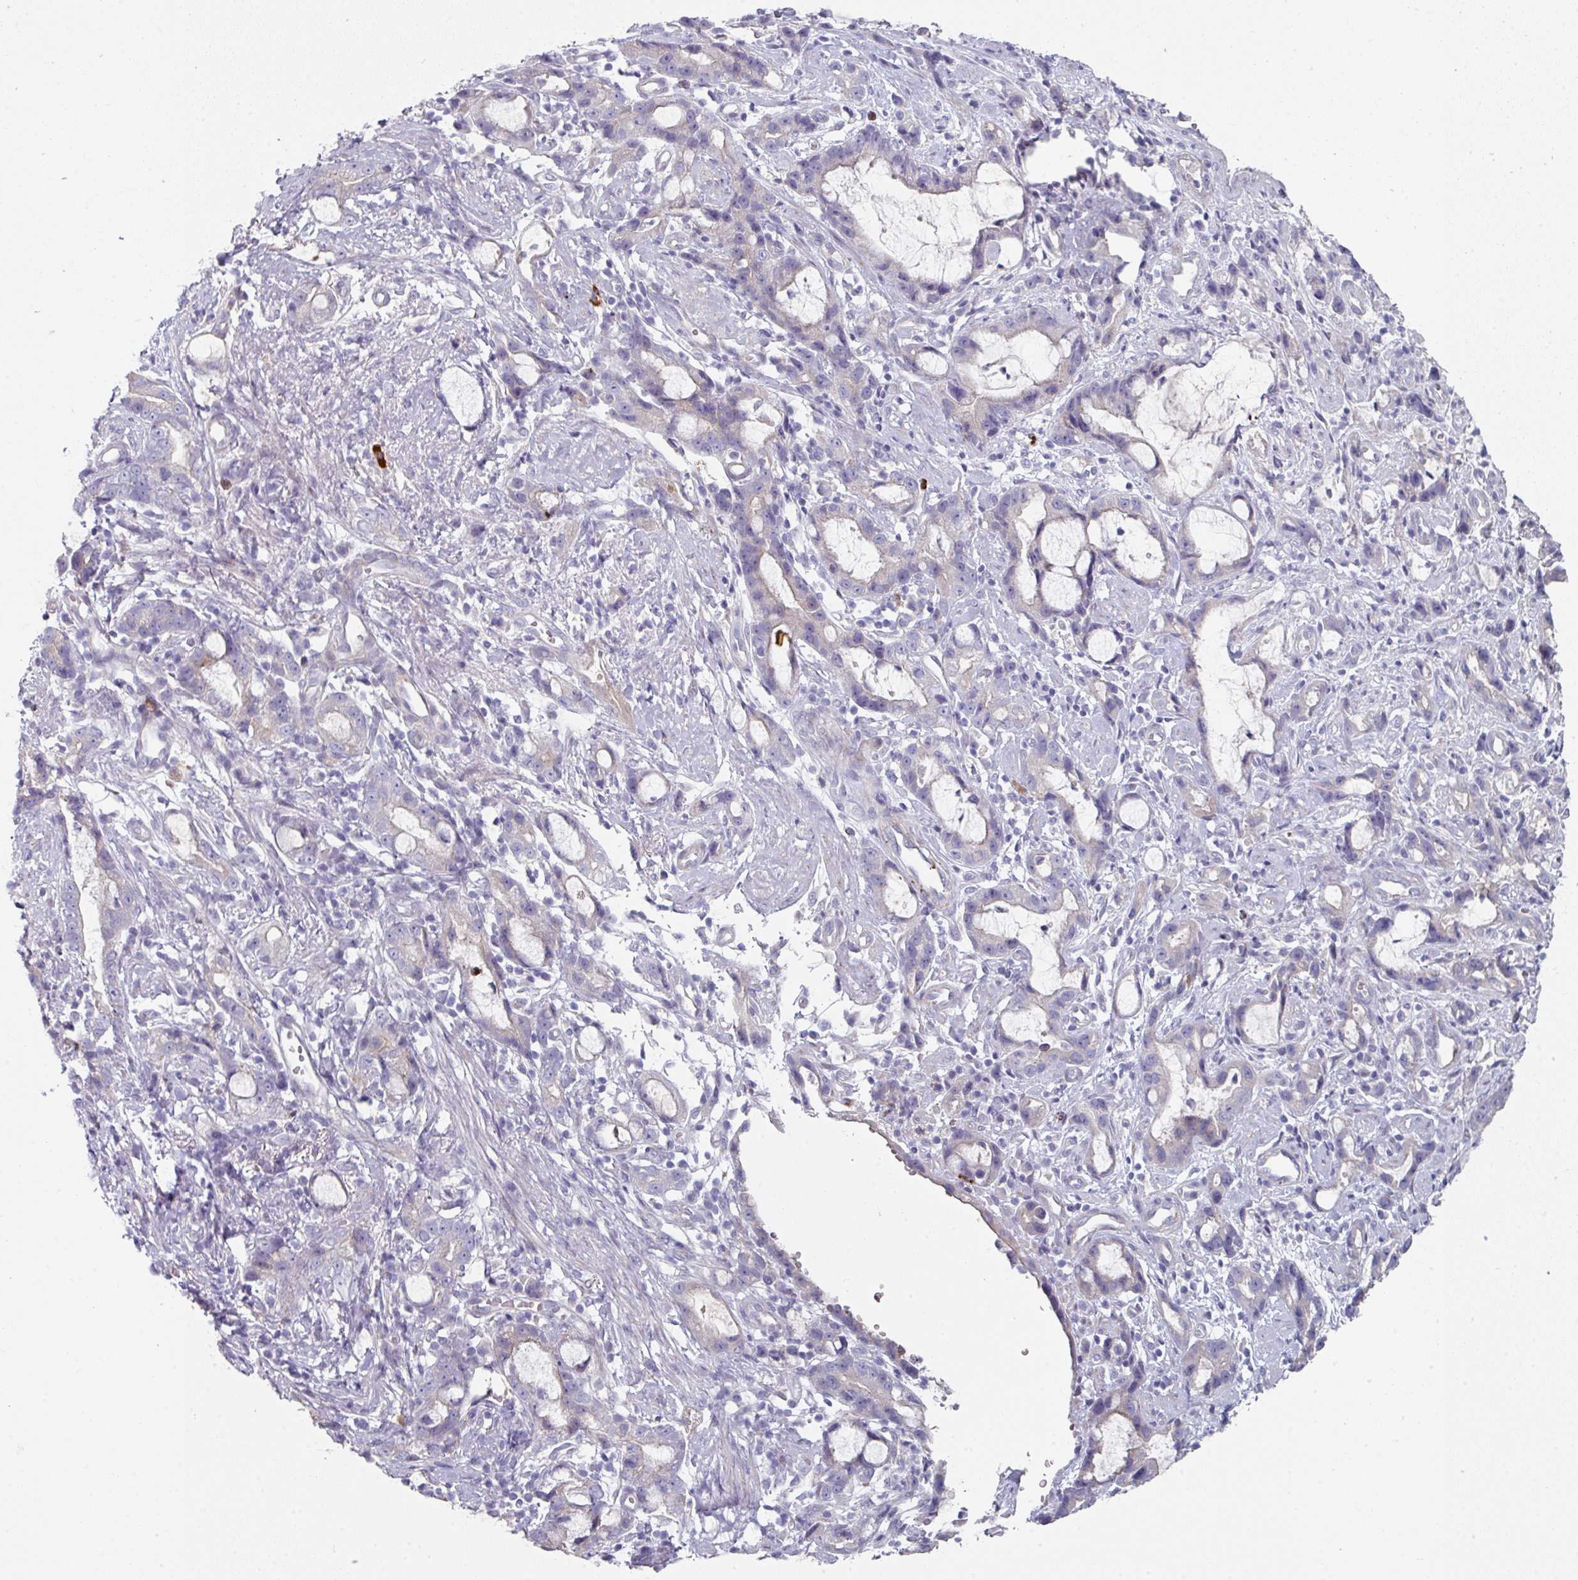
{"staining": {"intensity": "negative", "quantity": "none", "location": "none"}, "tissue": "stomach cancer", "cell_type": "Tumor cells", "image_type": "cancer", "snomed": [{"axis": "morphology", "description": "Adenocarcinoma, NOS"}, {"axis": "topography", "description": "Stomach"}], "caption": "Immunohistochemistry histopathology image of neoplastic tissue: adenocarcinoma (stomach) stained with DAB (3,3'-diaminobenzidine) demonstrates no significant protein expression in tumor cells. (Stains: DAB (3,3'-diaminobenzidine) immunohistochemistry (IHC) with hematoxylin counter stain, Microscopy: brightfield microscopy at high magnification).", "gene": "WSB2", "patient": {"sex": "male", "age": 55}}